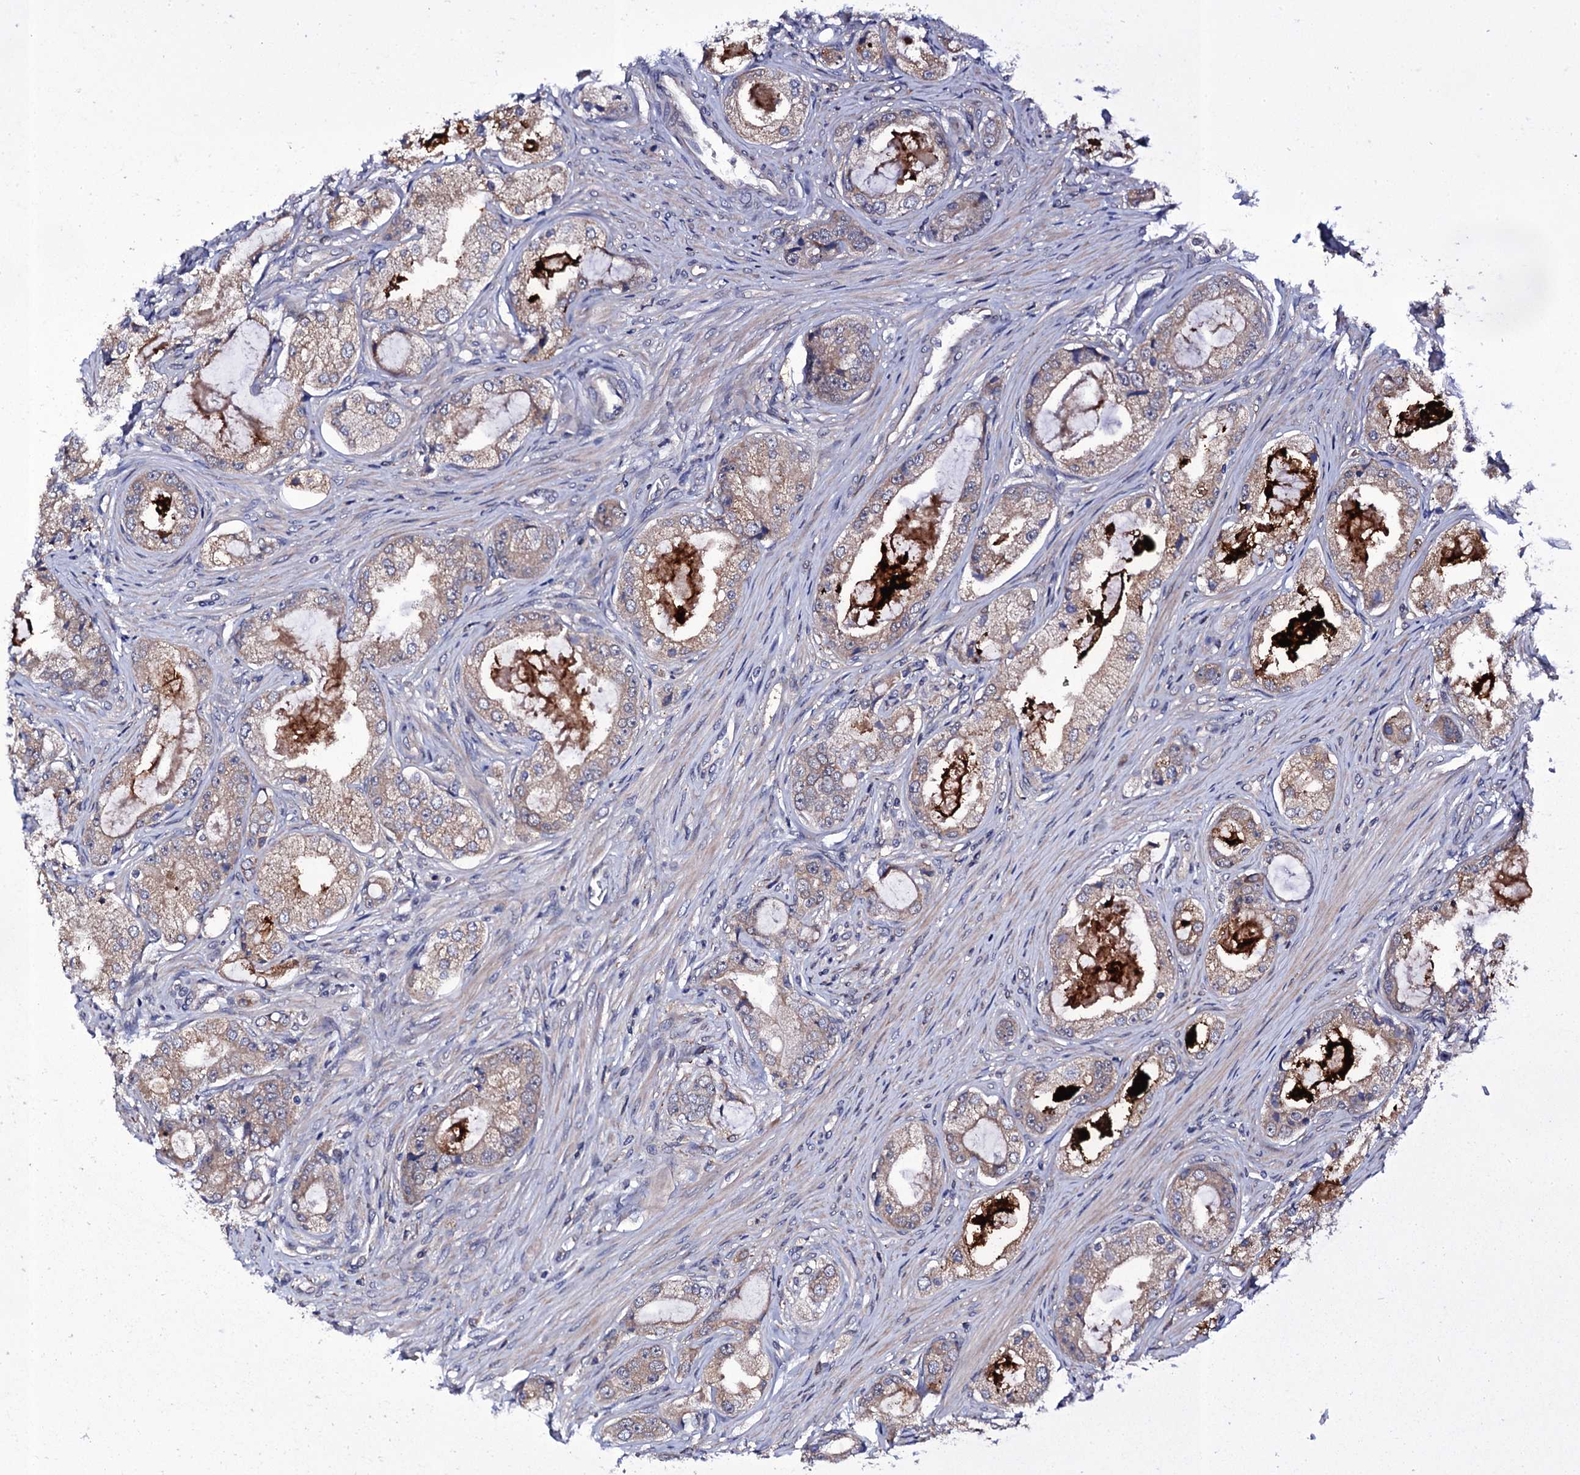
{"staining": {"intensity": "weak", "quantity": ">75%", "location": "cytoplasmic/membranous"}, "tissue": "prostate cancer", "cell_type": "Tumor cells", "image_type": "cancer", "snomed": [{"axis": "morphology", "description": "Adenocarcinoma, Low grade"}, {"axis": "topography", "description": "Prostate"}], "caption": "Immunohistochemistry image of neoplastic tissue: human prostate cancer (low-grade adenocarcinoma) stained using IHC displays low levels of weak protein expression localized specifically in the cytoplasmic/membranous of tumor cells, appearing as a cytoplasmic/membranous brown color.", "gene": "PGLS", "patient": {"sex": "male", "age": 68}}